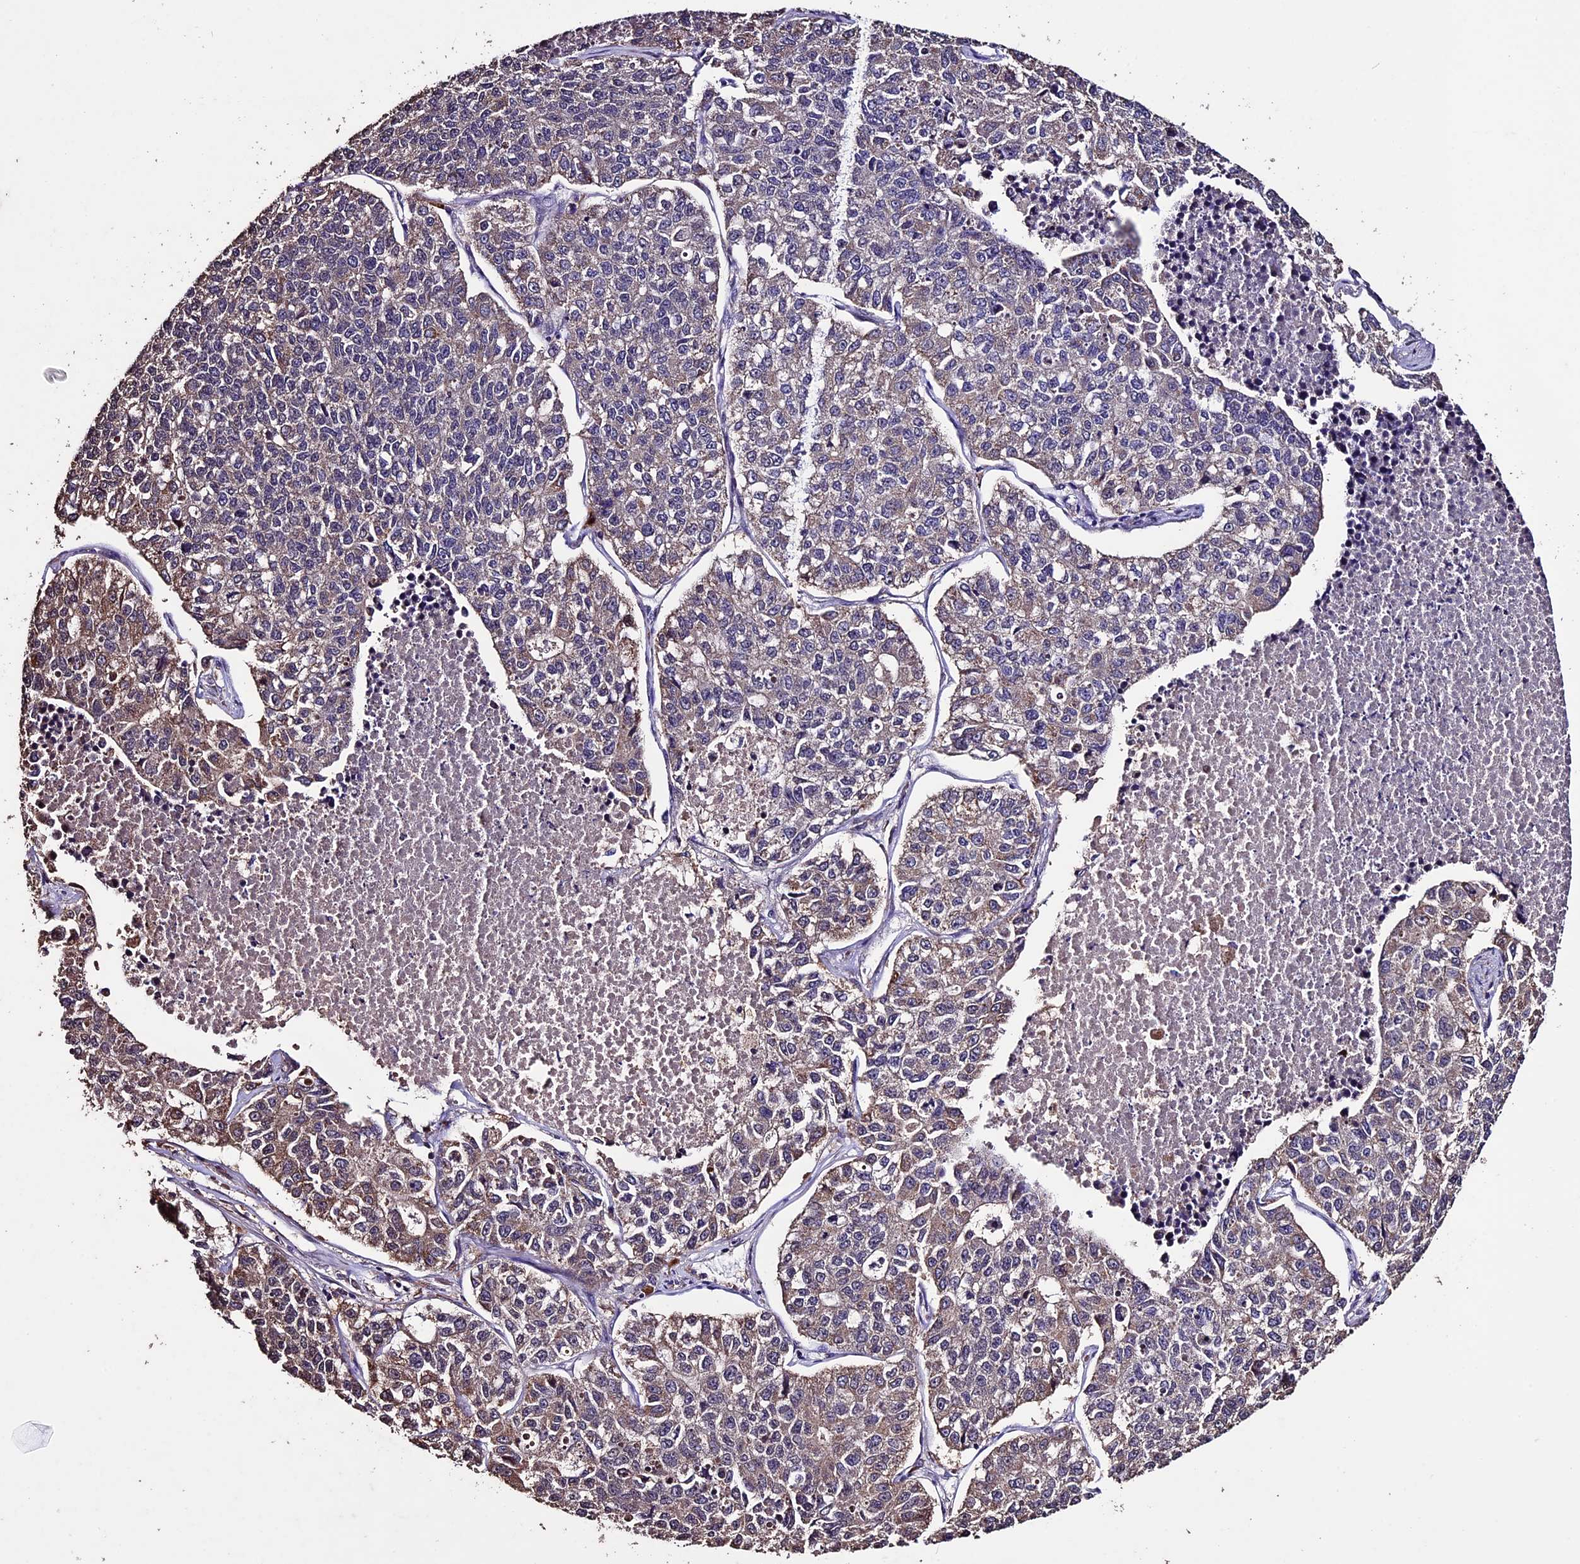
{"staining": {"intensity": "weak", "quantity": "25%-75%", "location": "cytoplasmic/membranous"}, "tissue": "lung cancer", "cell_type": "Tumor cells", "image_type": "cancer", "snomed": [{"axis": "morphology", "description": "Adenocarcinoma, NOS"}, {"axis": "topography", "description": "Lung"}], "caption": "Weak cytoplasmic/membranous protein positivity is appreciated in approximately 25%-75% of tumor cells in lung cancer.", "gene": "DIS3L", "patient": {"sex": "male", "age": 49}}